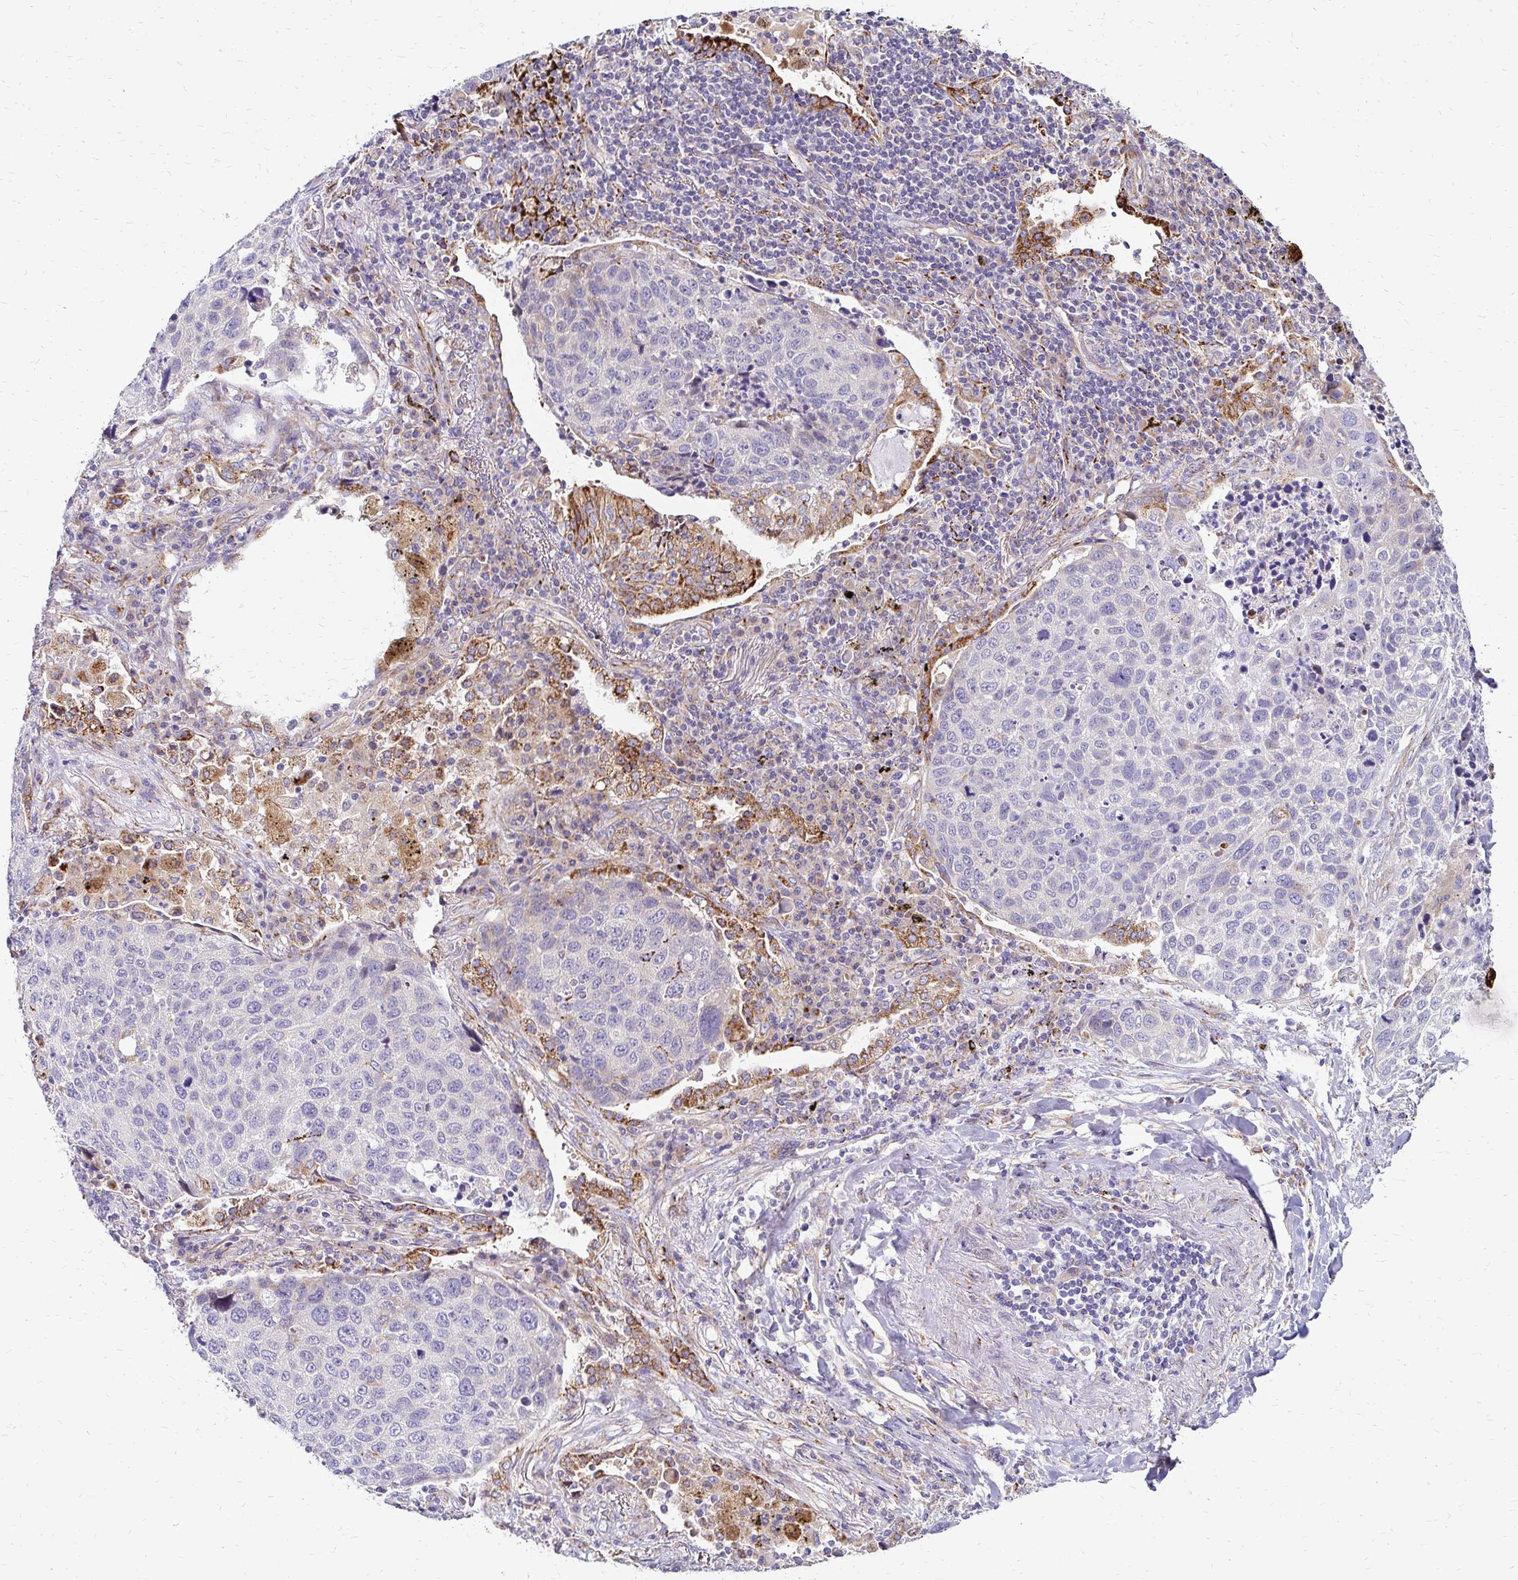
{"staining": {"intensity": "negative", "quantity": "none", "location": "none"}, "tissue": "lung cancer", "cell_type": "Tumor cells", "image_type": "cancer", "snomed": [{"axis": "morphology", "description": "Squamous cell carcinoma, NOS"}, {"axis": "topography", "description": "Lymph node"}, {"axis": "topography", "description": "Lung"}], "caption": "The IHC image has no significant staining in tumor cells of squamous cell carcinoma (lung) tissue.", "gene": "IDUA", "patient": {"sex": "male", "age": 61}}